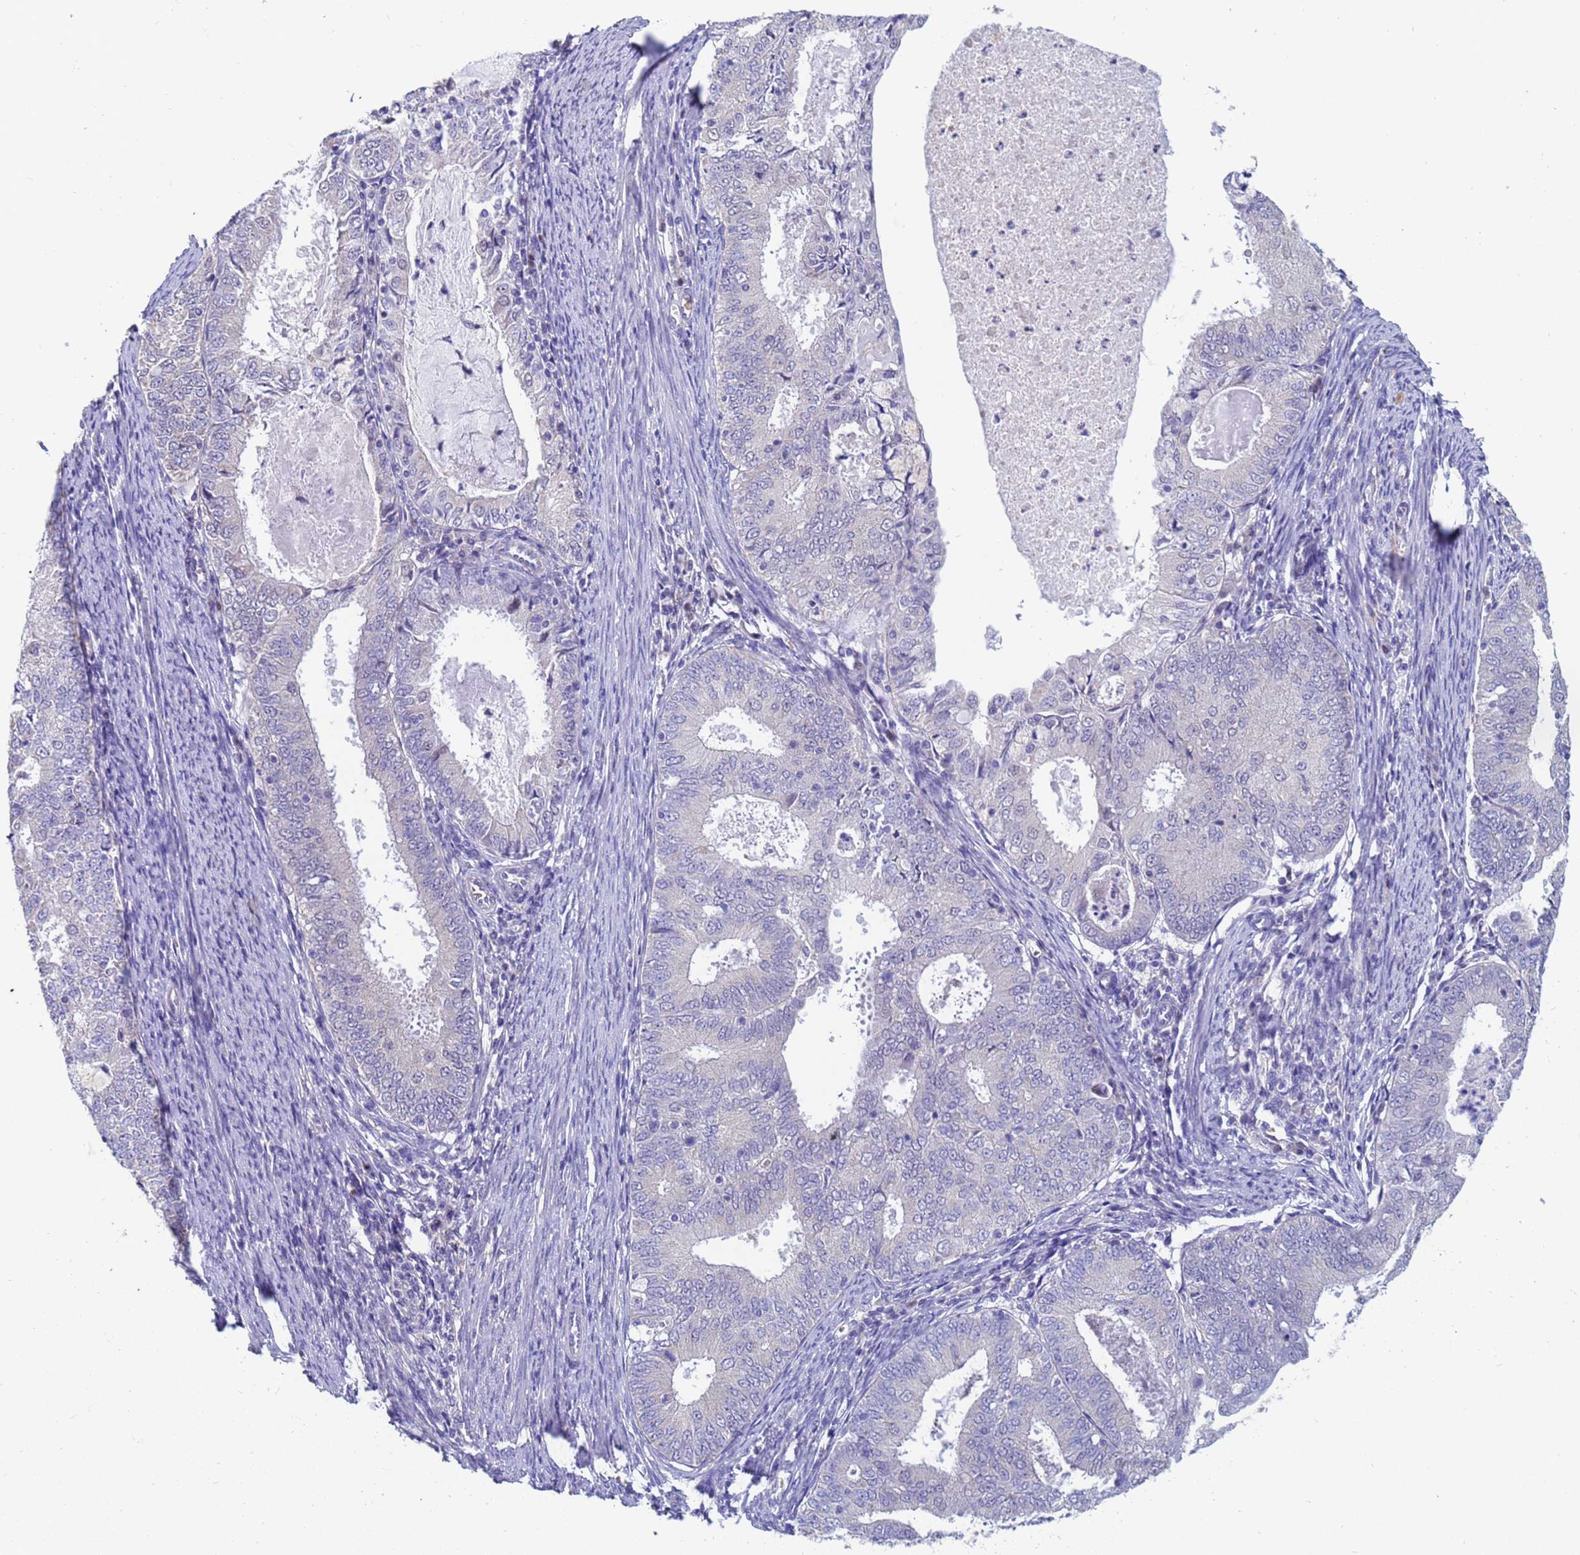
{"staining": {"intensity": "negative", "quantity": "none", "location": "none"}, "tissue": "endometrial cancer", "cell_type": "Tumor cells", "image_type": "cancer", "snomed": [{"axis": "morphology", "description": "Adenocarcinoma, NOS"}, {"axis": "topography", "description": "Endometrium"}], "caption": "Tumor cells show no significant expression in adenocarcinoma (endometrial). (DAB immunohistochemistry, high magnification).", "gene": "IHO1", "patient": {"sex": "female", "age": 57}}